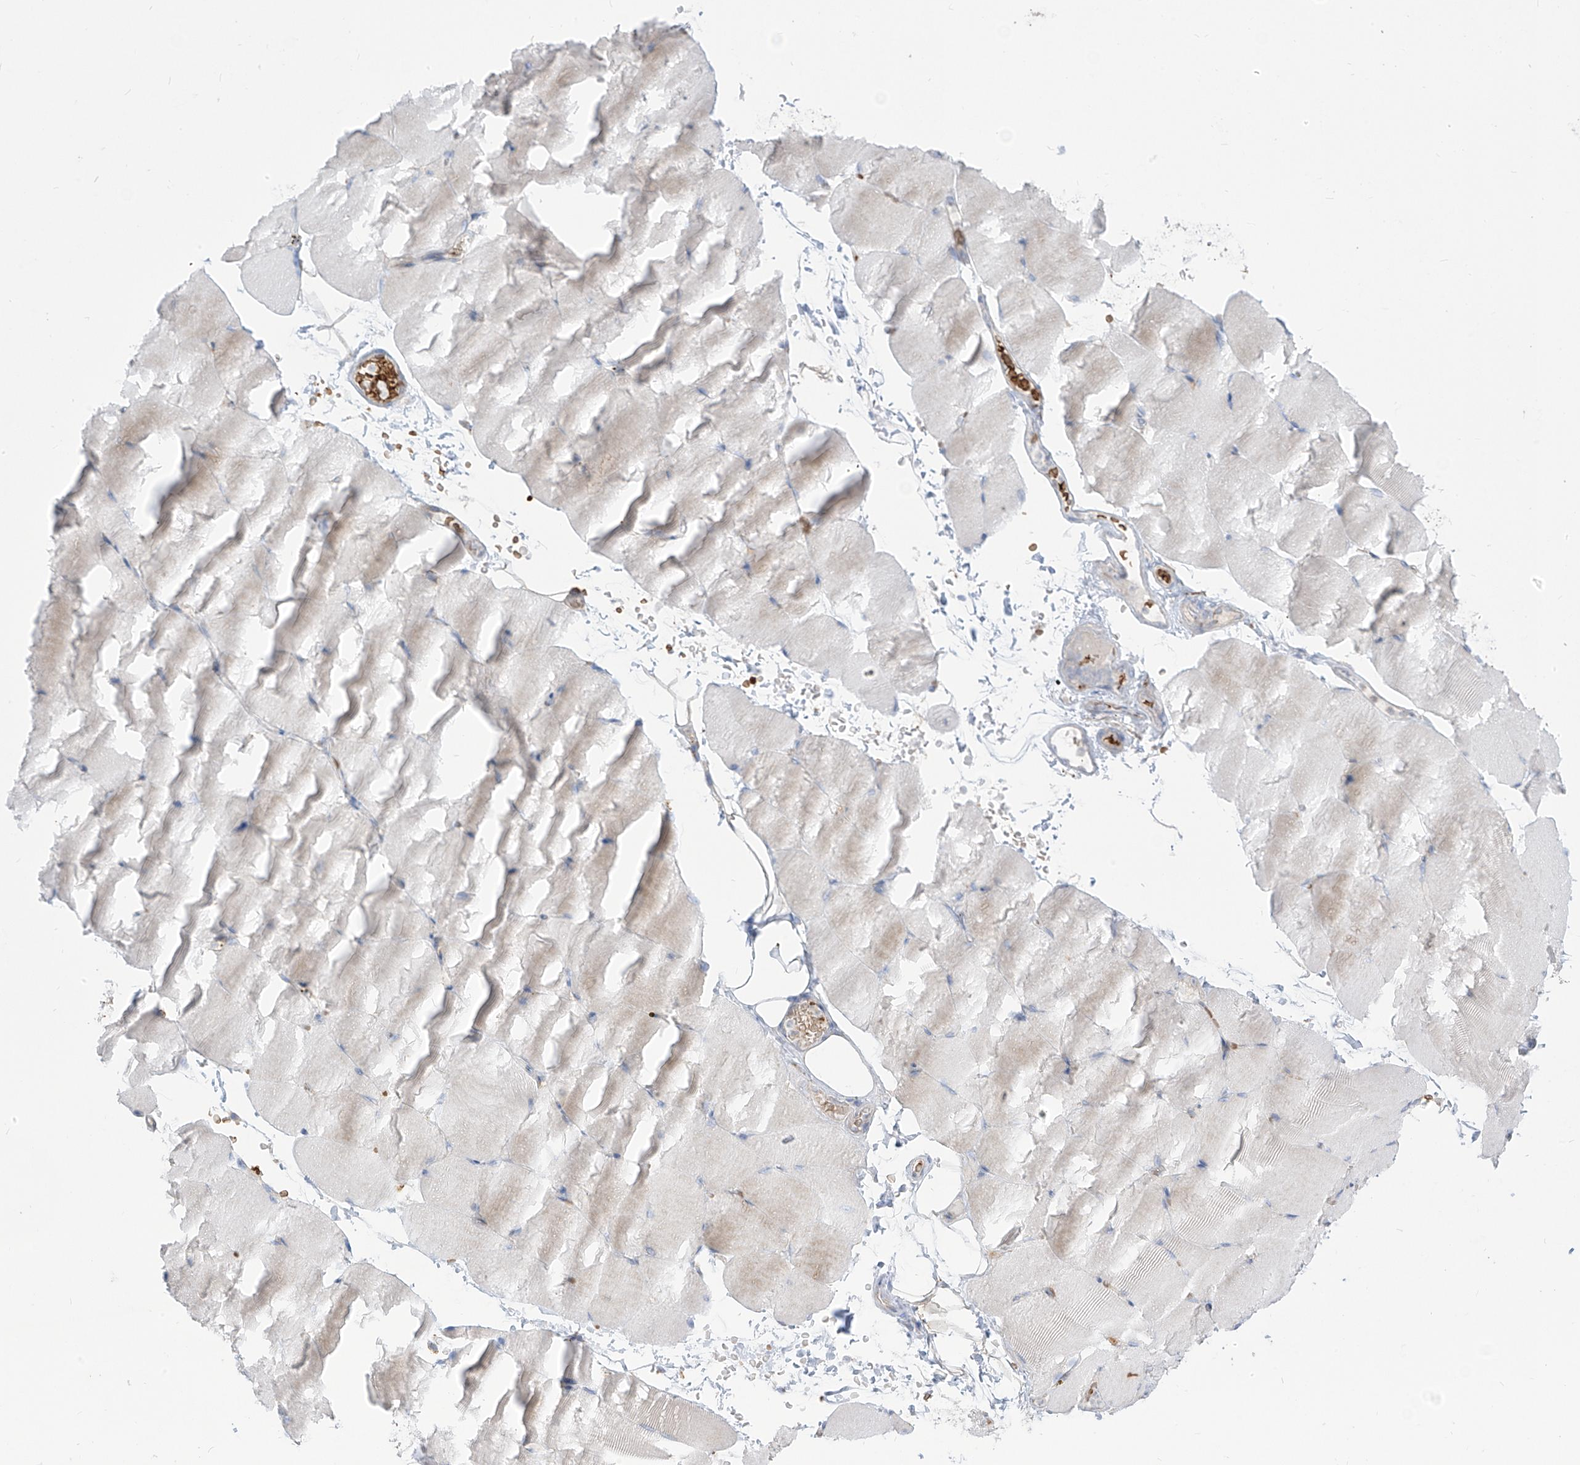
{"staining": {"intensity": "weak", "quantity": "<25%", "location": "cytoplasmic/membranous"}, "tissue": "skeletal muscle", "cell_type": "Myocytes", "image_type": "normal", "snomed": [{"axis": "morphology", "description": "Normal tissue, NOS"}, {"axis": "topography", "description": "Skeletal muscle"}, {"axis": "topography", "description": "Parathyroid gland"}], "caption": "The micrograph exhibits no significant positivity in myocytes of skeletal muscle. The staining is performed using DAB (3,3'-diaminobenzidine) brown chromogen with nuclei counter-stained in using hematoxylin.", "gene": "ARHGEF40", "patient": {"sex": "female", "age": 37}}